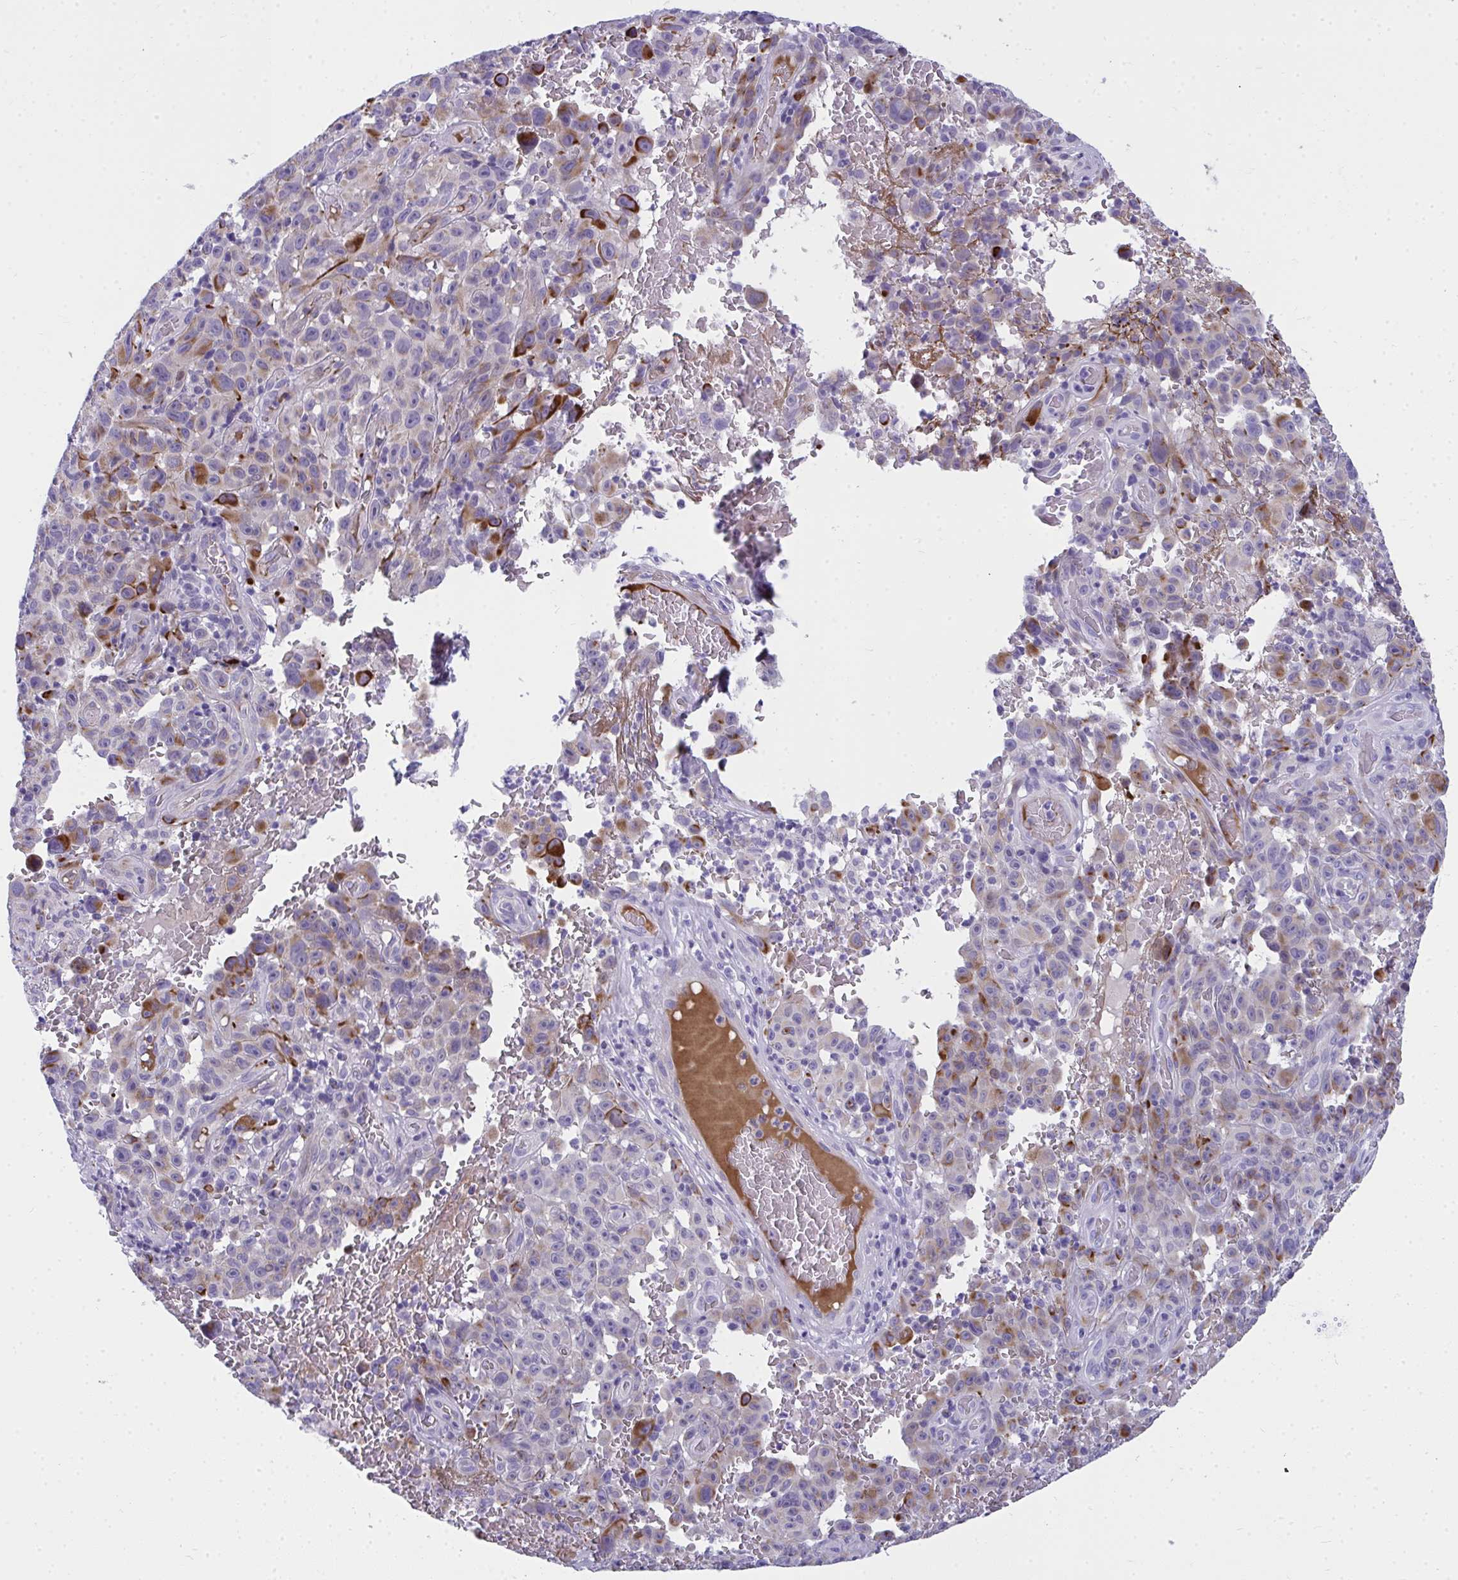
{"staining": {"intensity": "moderate", "quantity": "25%-75%", "location": "cytoplasmic/membranous"}, "tissue": "melanoma", "cell_type": "Tumor cells", "image_type": "cancer", "snomed": [{"axis": "morphology", "description": "Malignant melanoma, NOS"}, {"axis": "topography", "description": "Skin"}], "caption": "IHC staining of malignant melanoma, which demonstrates medium levels of moderate cytoplasmic/membranous positivity in approximately 25%-75% of tumor cells indicating moderate cytoplasmic/membranous protein expression. The staining was performed using DAB (brown) for protein detection and nuclei were counterstained in hematoxylin (blue).", "gene": "TSBP1", "patient": {"sex": "female", "age": 82}}